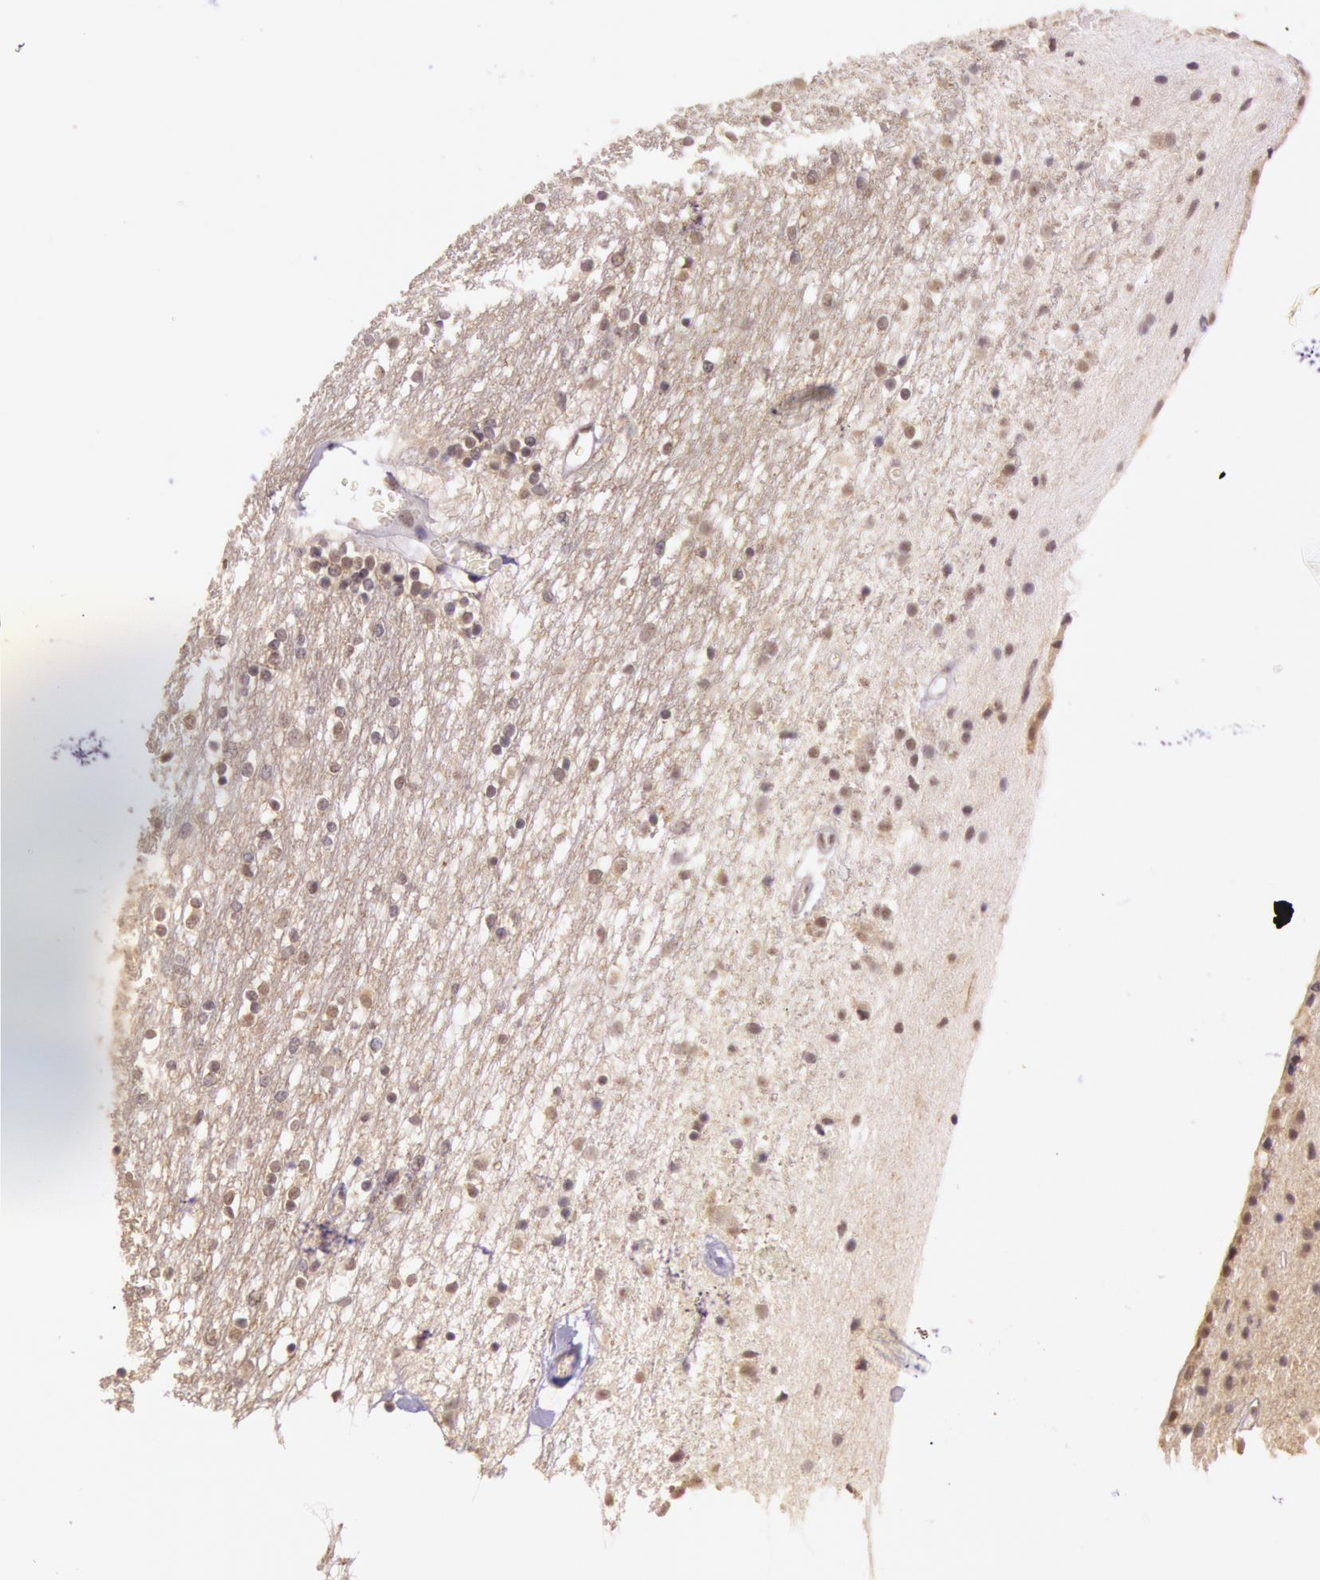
{"staining": {"intensity": "moderate", "quantity": "25%-75%", "location": "nuclear"}, "tissue": "caudate", "cell_type": "Glial cells", "image_type": "normal", "snomed": [{"axis": "morphology", "description": "Normal tissue, NOS"}, {"axis": "topography", "description": "Lateral ventricle wall"}], "caption": "Immunohistochemical staining of benign caudate reveals medium levels of moderate nuclear expression in about 25%-75% of glial cells.", "gene": "RTL10", "patient": {"sex": "female", "age": 54}}